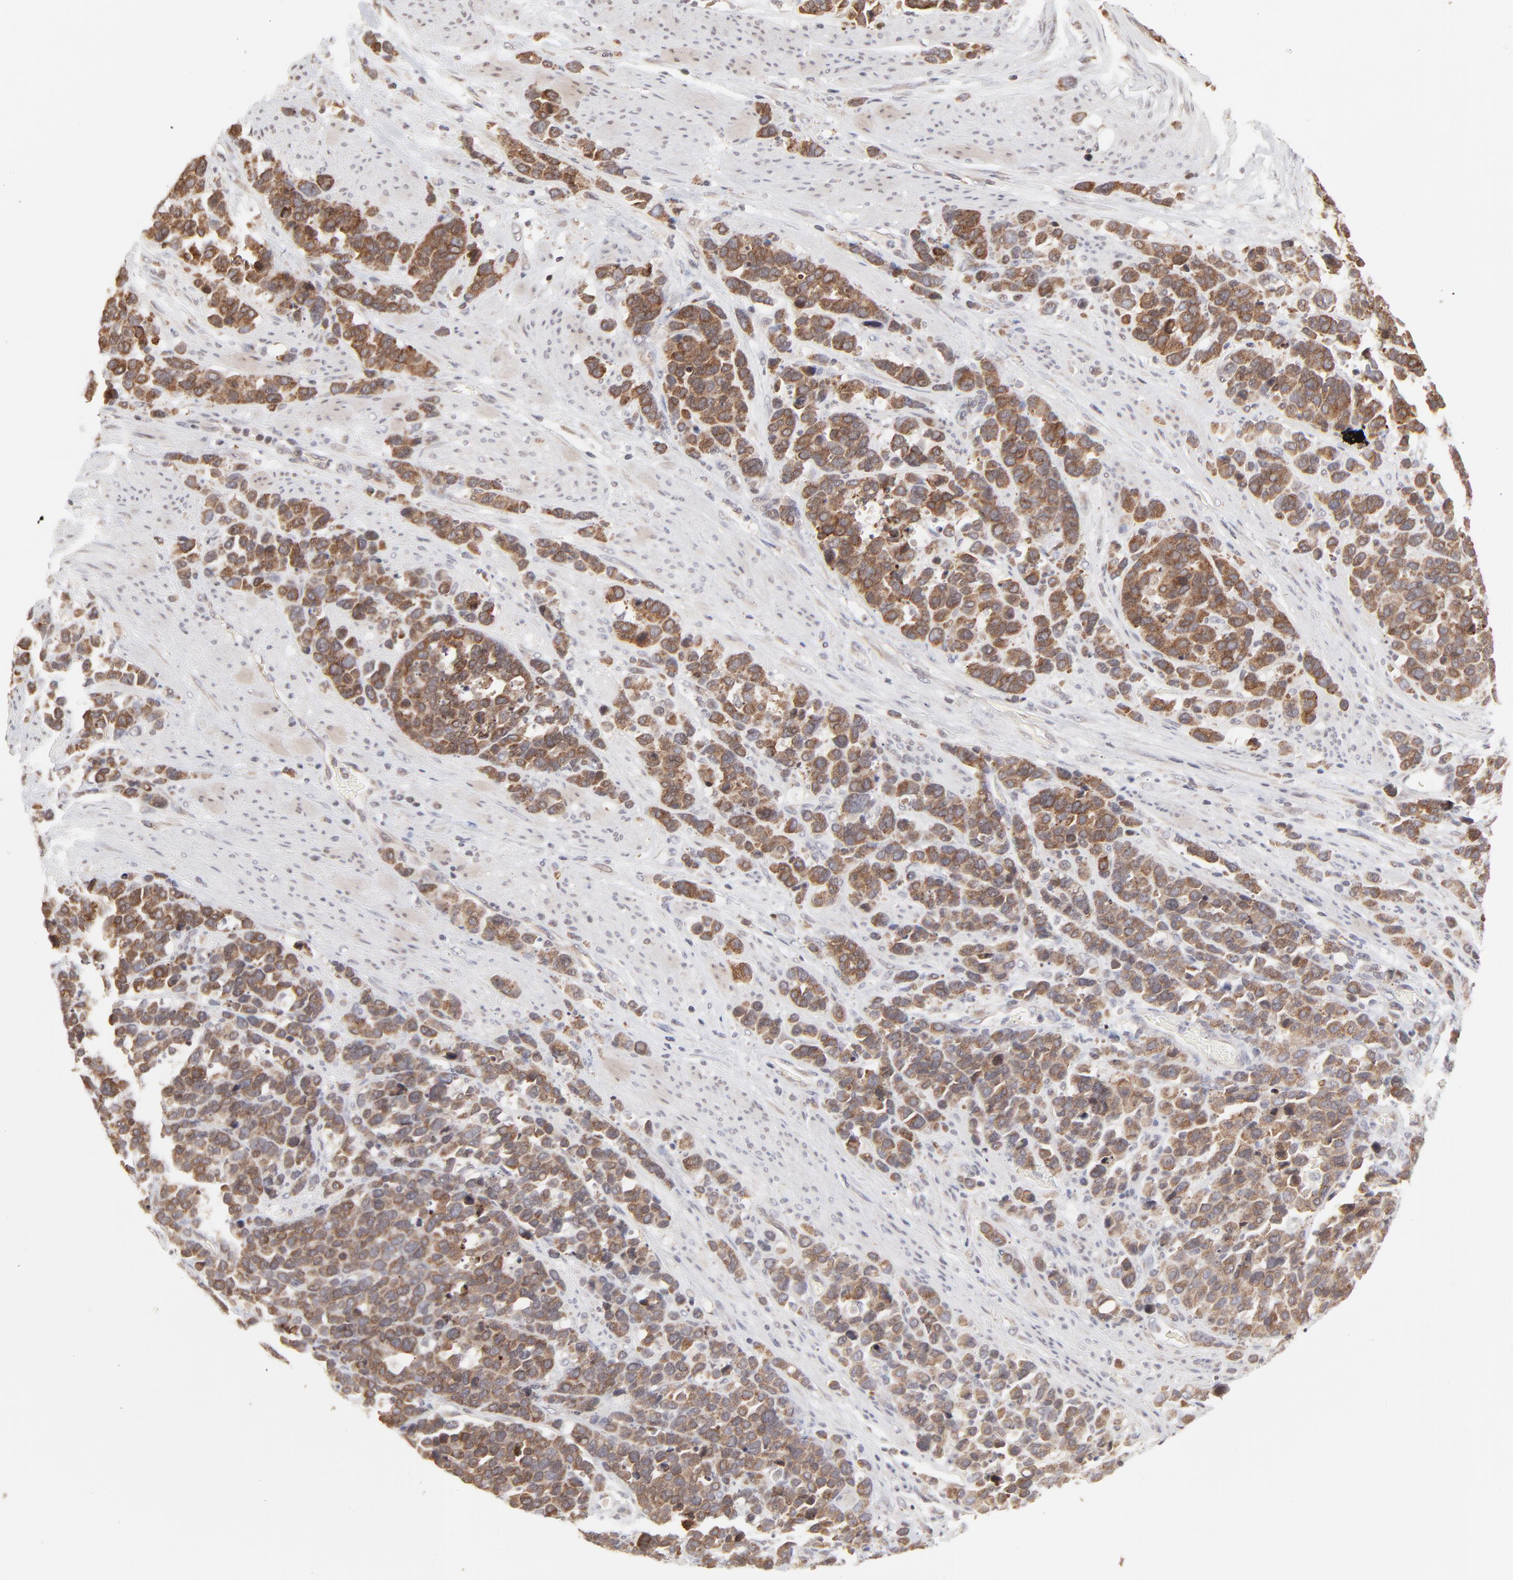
{"staining": {"intensity": "moderate", "quantity": ">75%", "location": "cytoplasmic/membranous"}, "tissue": "stomach cancer", "cell_type": "Tumor cells", "image_type": "cancer", "snomed": [{"axis": "morphology", "description": "Adenocarcinoma, NOS"}, {"axis": "topography", "description": "Stomach, upper"}], "caption": "High-magnification brightfield microscopy of stomach adenocarcinoma stained with DAB (brown) and counterstained with hematoxylin (blue). tumor cells exhibit moderate cytoplasmic/membranous positivity is appreciated in approximately>75% of cells.", "gene": "ARIH1", "patient": {"sex": "male", "age": 71}}